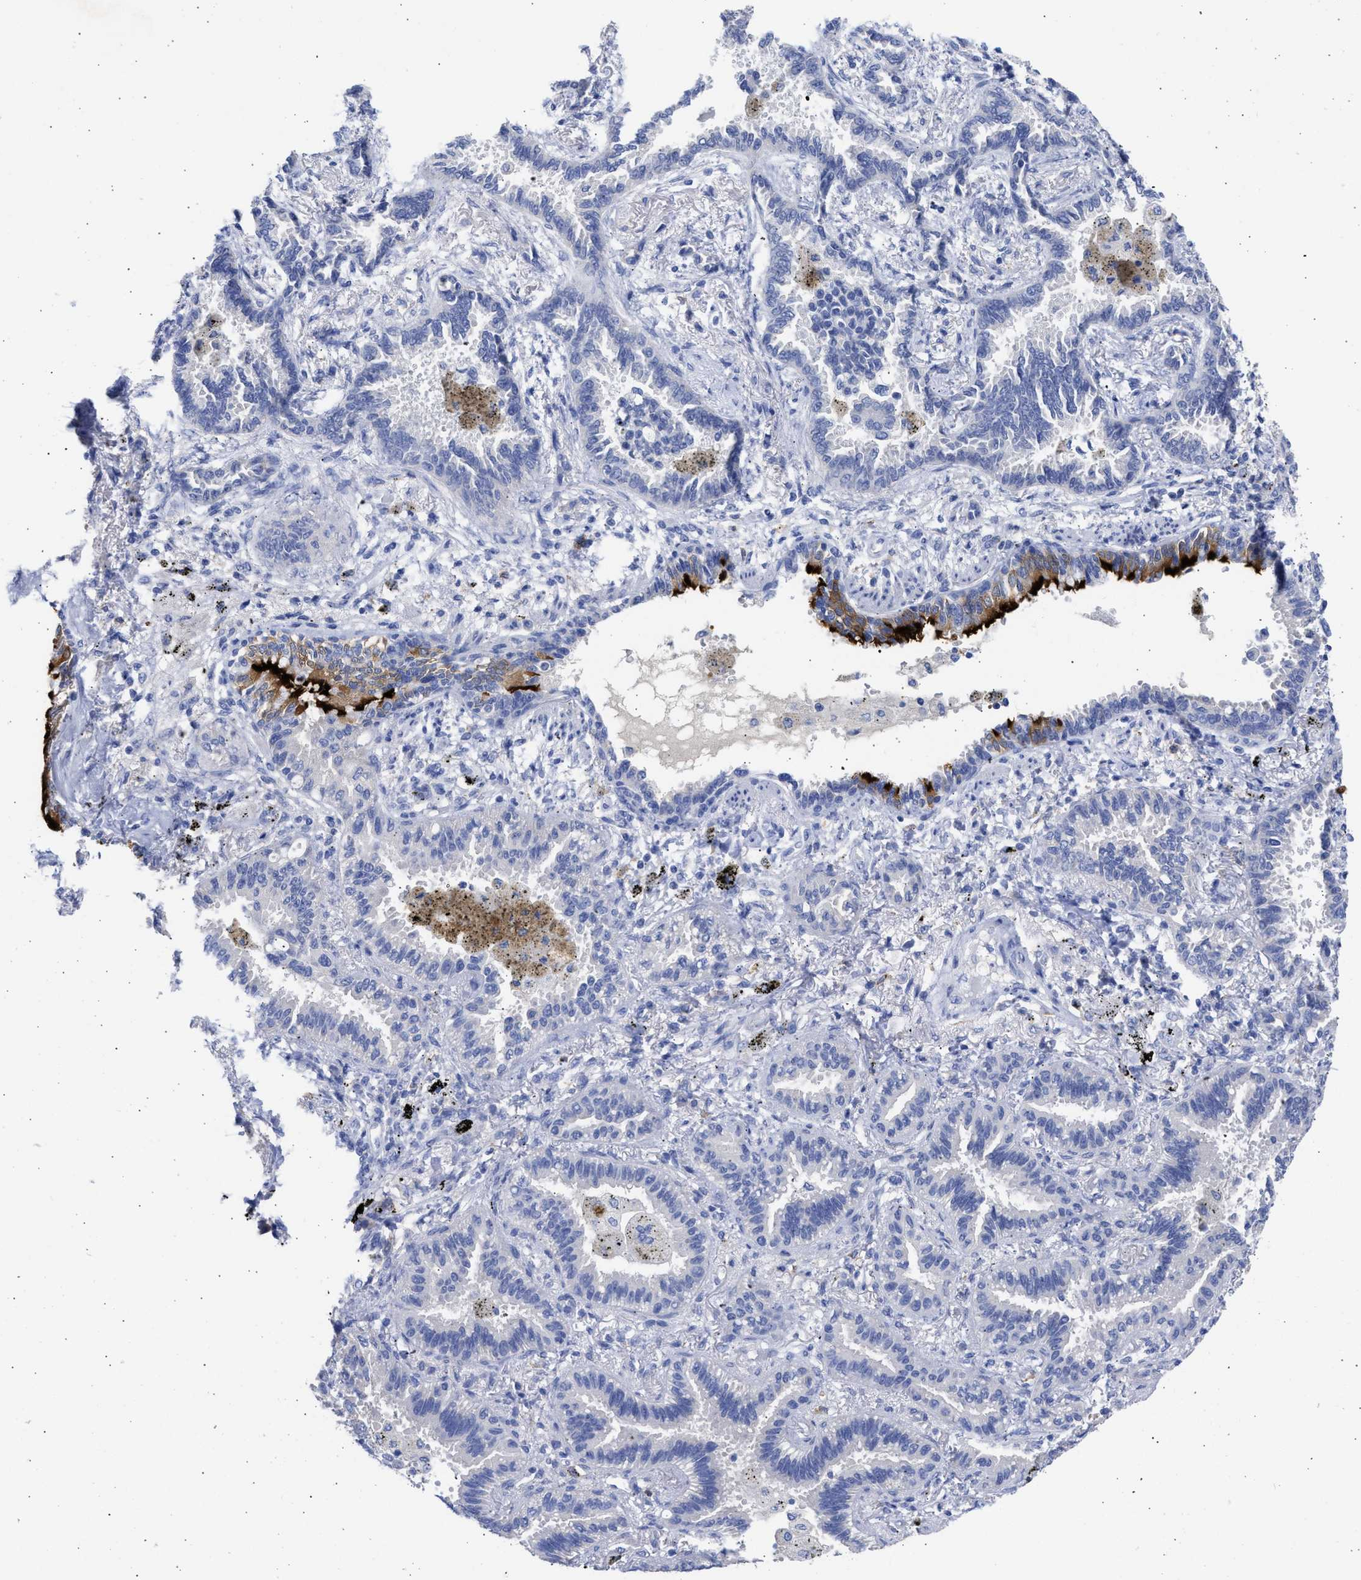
{"staining": {"intensity": "strong", "quantity": "<25%", "location": "cytoplasmic/membranous"}, "tissue": "lung cancer", "cell_type": "Tumor cells", "image_type": "cancer", "snomed": [{"axis": "morphology", "description": "Normal tissue, NOS"}, {"axis": "morphology", "description": "Adenocarcinoma, NOS"}, {"axis": "topography", "description": "Lung"}], "caption": "Lung cancer (adenocarcinoma) stained with immunohistochemistry (IHC) demonstrates strong cytoplasmic/membranous positivity in approximately <25% of tumor cells.", "gene": "RSPH1", "patient": {"sex": "male", "age": 59}}